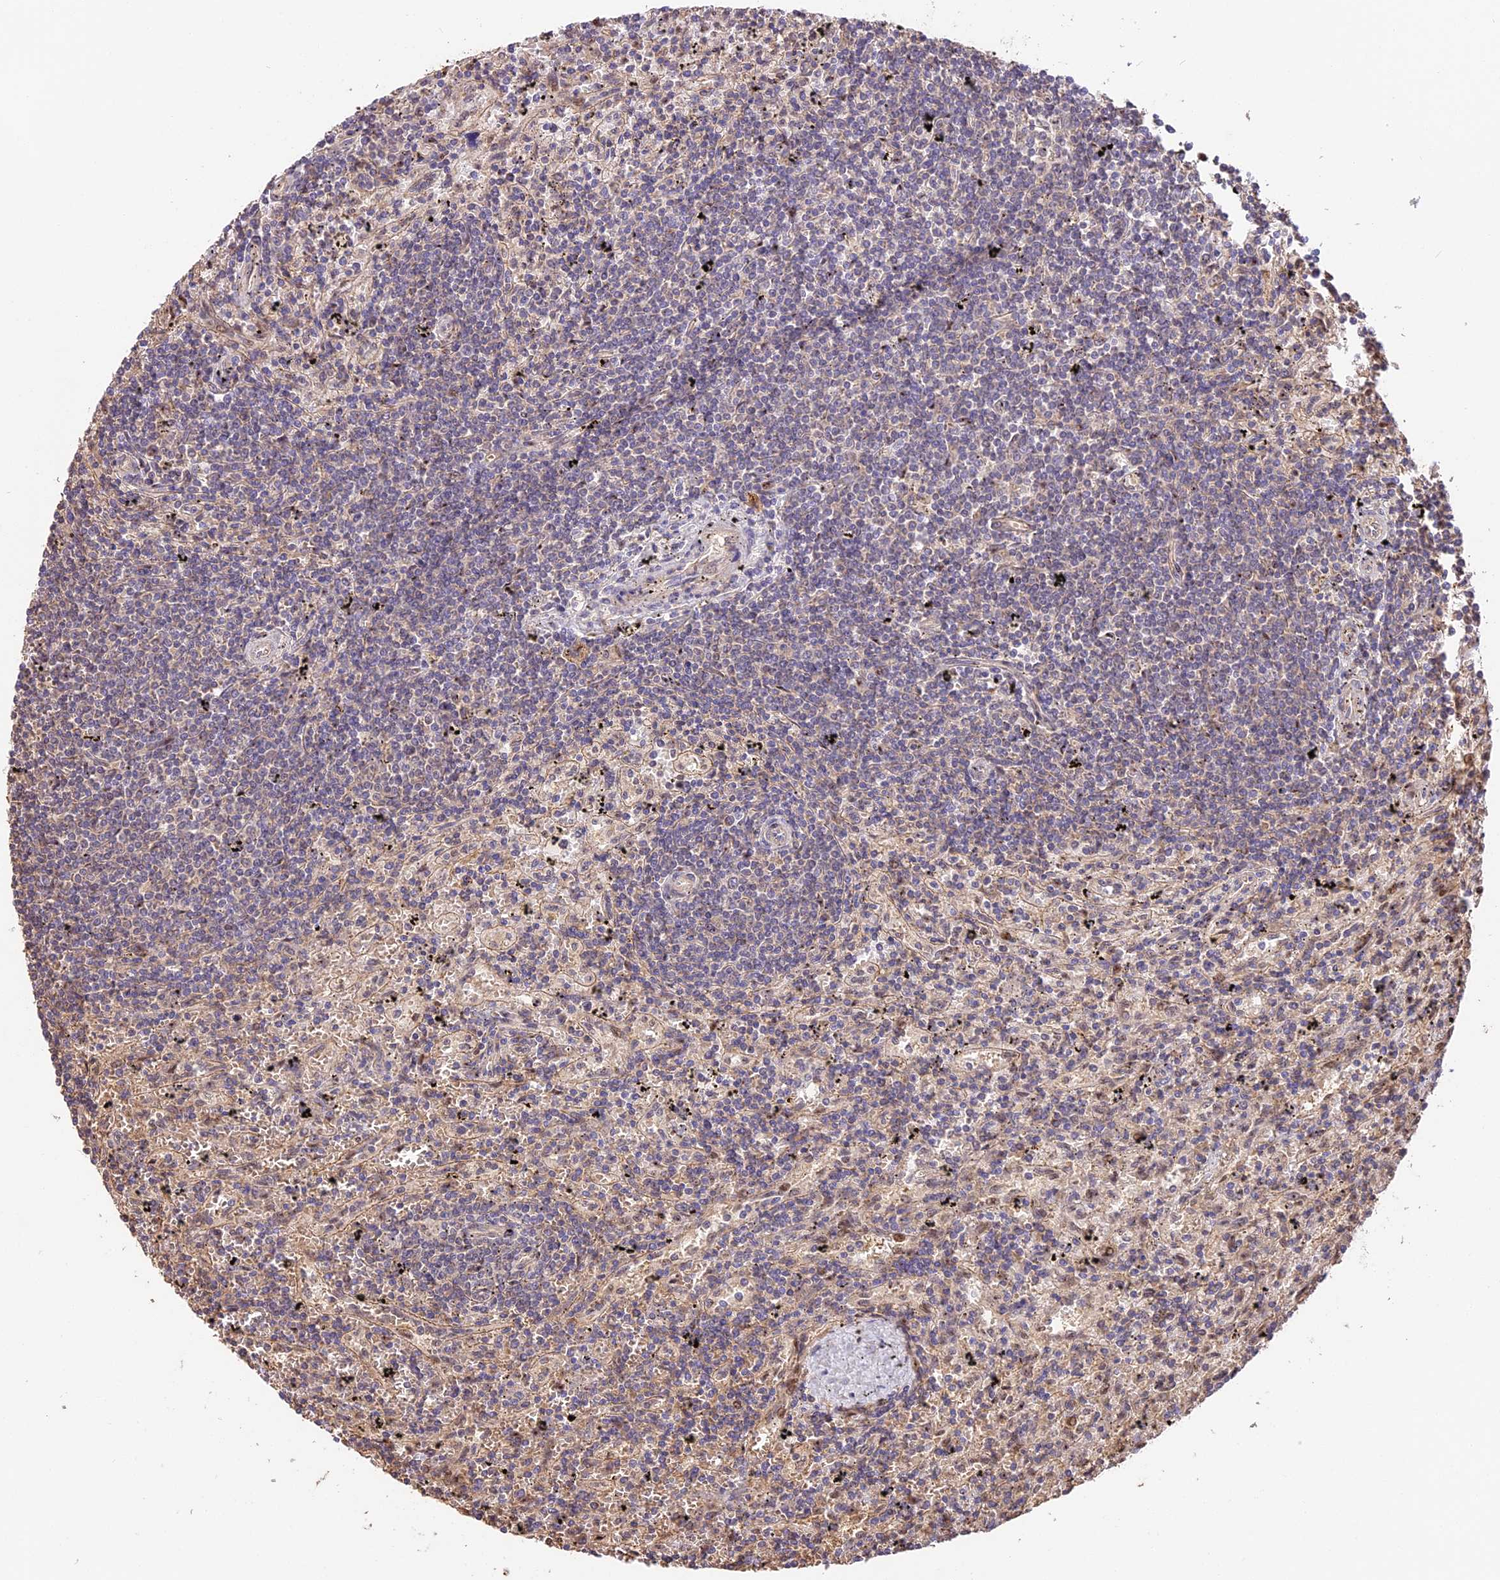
{"staining": {"intensity": "negative", "quantity": "none", "location": "none"}, "tissue": "lymphoma", "cell_type": "Tumor cells", "image_type": "cancer", "snomed": [{"axis": "morphology", "description": "Malignant lymphoma, non-Hodgkin's type, Low grade"}, {"axis": "topography", "description": "Spleen"}], "caption": "The immunohistochemistry photomicrograph has no significant positivity in tumor cells of lymphoma tissue.", "gene": "PPP1R37", "patient": {"sex": "male", "age": 76}}